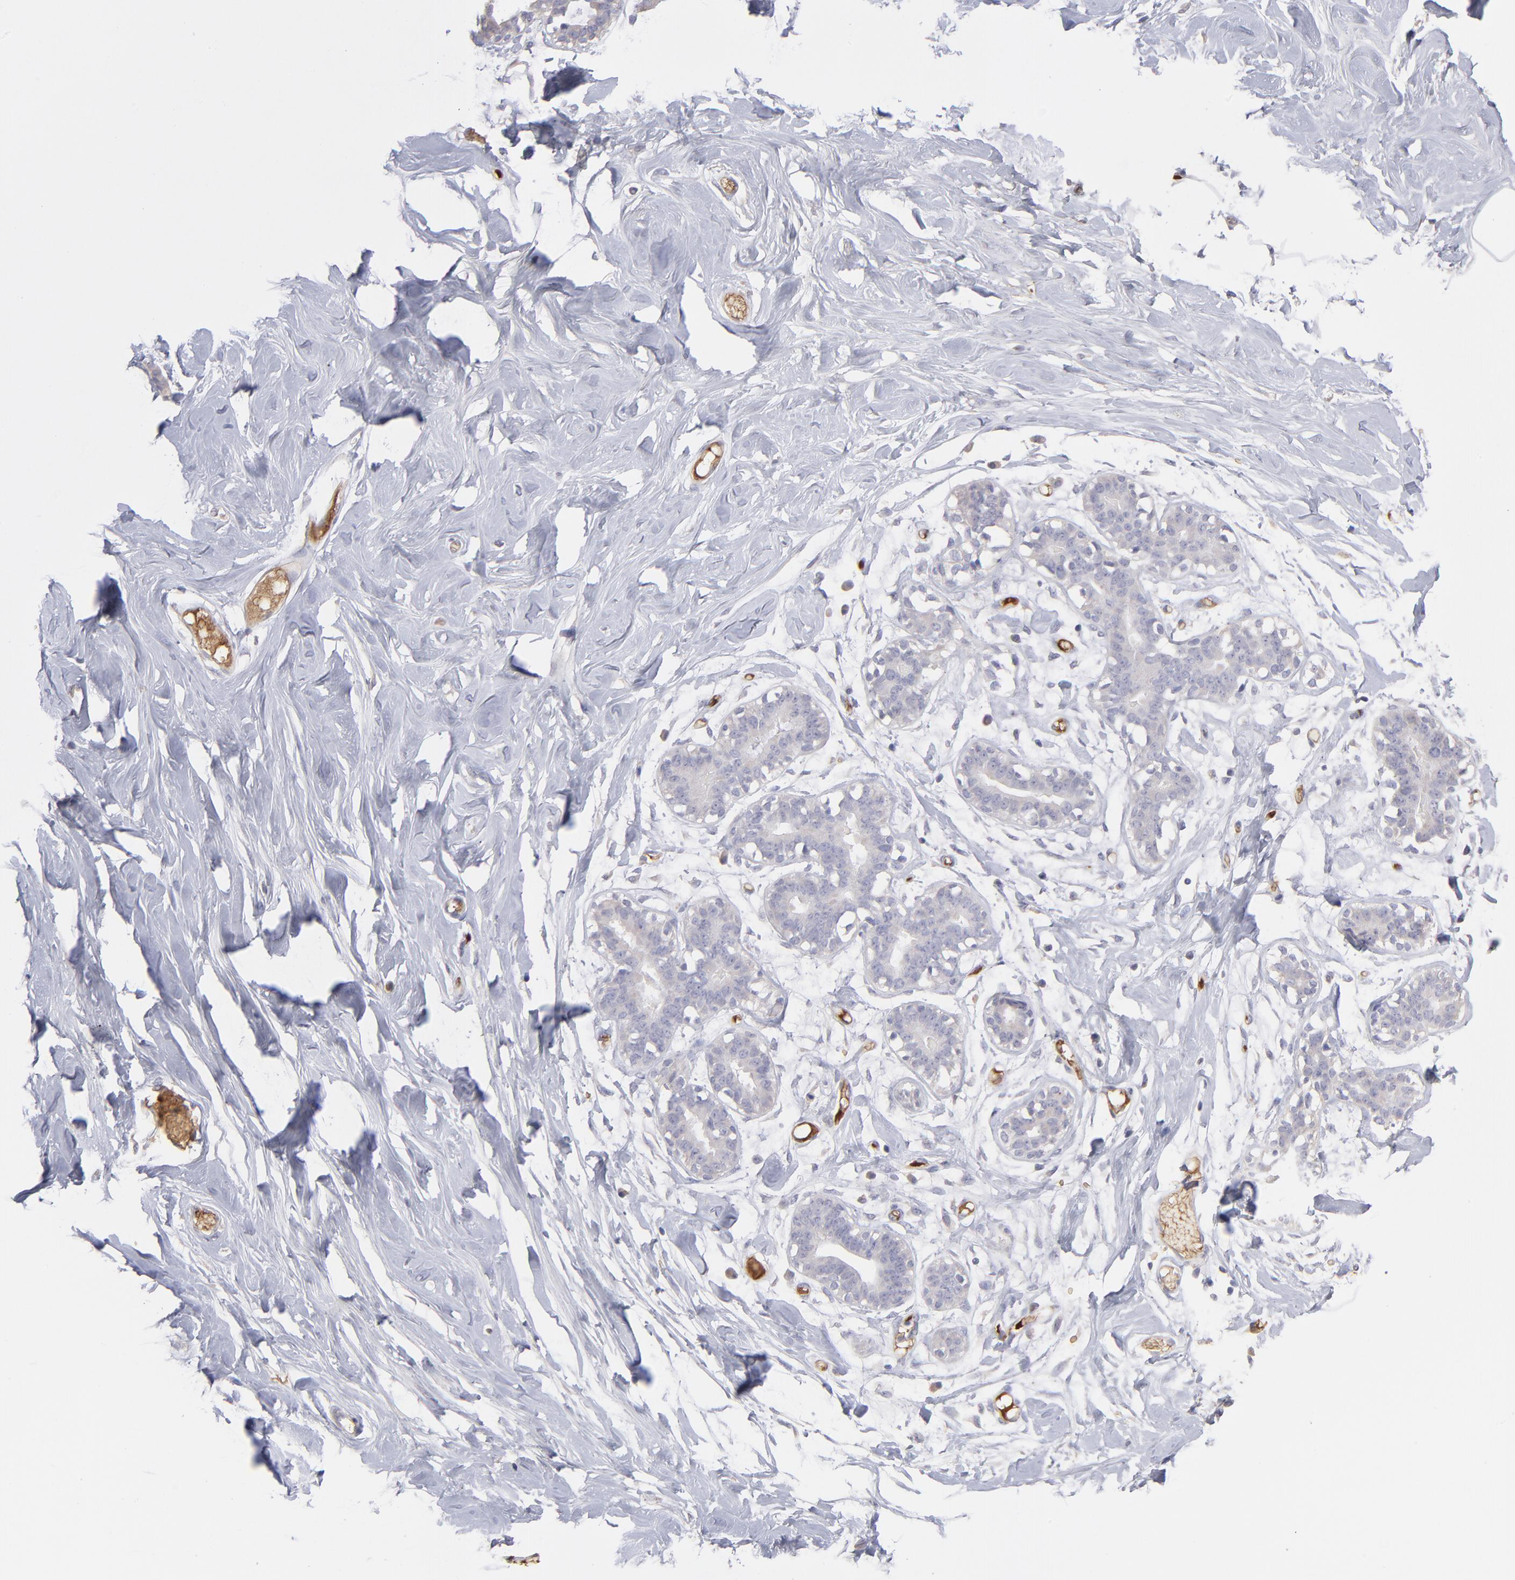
{"staining": {"intensity": "negative", "quantity": "none", "location": "none"}, "tissue": "breast", "cell_type": "Adipocytes", "image_type": "normal", "snomed": [{"axis": "morphology", "description": "Normal tissue, NOS"}, {"axis": "topography", "description": "Breast"}, {"axis": "topography", "description": "Soft tissue"}], "caption": "Adipocytes are negative for brown protein staining in benign breast.", "gene": "F13B", "patient": {"sex": "female", "age": 25}}